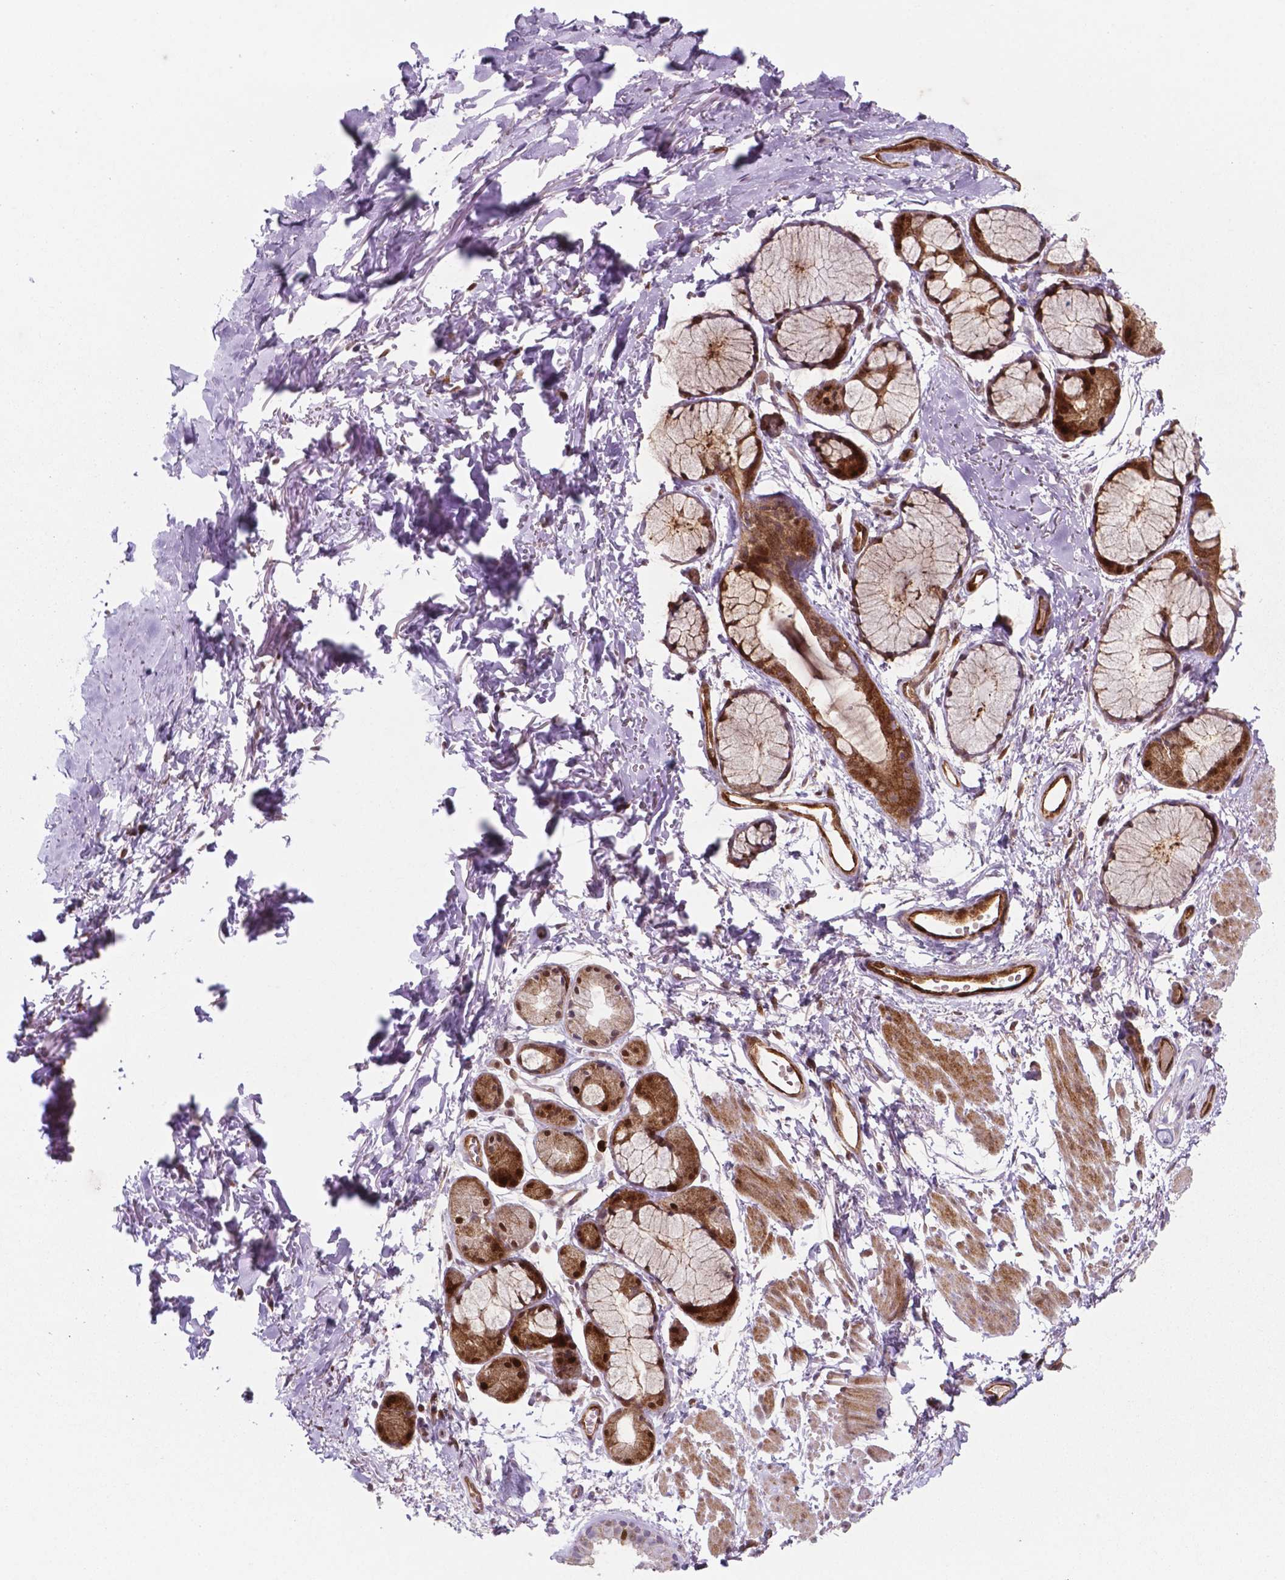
{"staining": {"intensity": "strong", "quantity": ">75%", "location": "cytoplasmic/membranous"}, "tissue": "adipose tissue", "cell_type": "Adipocytes", "image_type": "normal", "snomed": [{"axis": "morphology", "description": "Normal tissue, NOS"}, {"axis": "topography", "description": "Cartilage tissue"}, {"axis": "topography", "description": "Bronchus"}], "caption": "DAB immunohistochemical staining of unremarkable adipose tissue demonstrates strong cytoplasmic/membranous protein staining in about >75% of adipocytes.", "gene": "LDHA", "patient": {"sex": "female", "age": 79}}